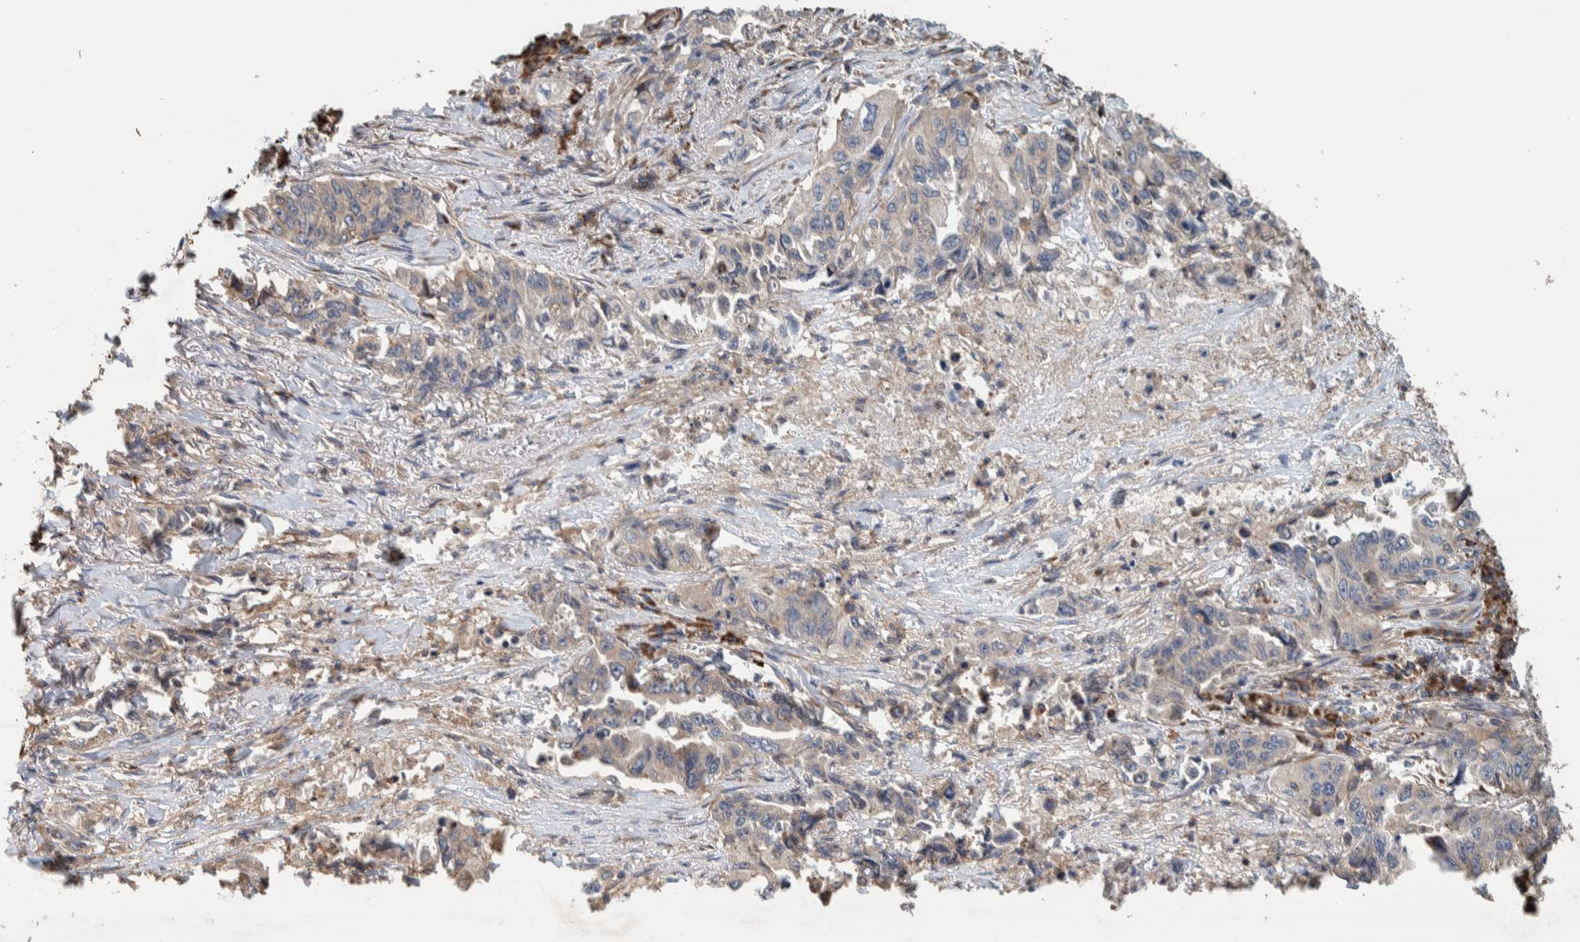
{"staining": {"intensity": "weak", "quantity": "<25%", "location": "cytoplasmic/membranous"}, "tissue": "lung cancer", "cell_type": "Tumor cells", "image_type": "cancer", "snomed": [{"axis": "morphology", "description": "Adenocarcinoma, NOS"}, {"axis": "topography", "description": "Lung"}], "caption": "Tumor cells show no significant protein expression in adenocarcinoma (lung). The staining was performed using DAB to visualize the protein expression in brown, while the nuclei were stained in blue with hematoxylin (Magnification: 20x).", "gene": "PLA2G3", "patient": {"sex": "female", "age": 51}}